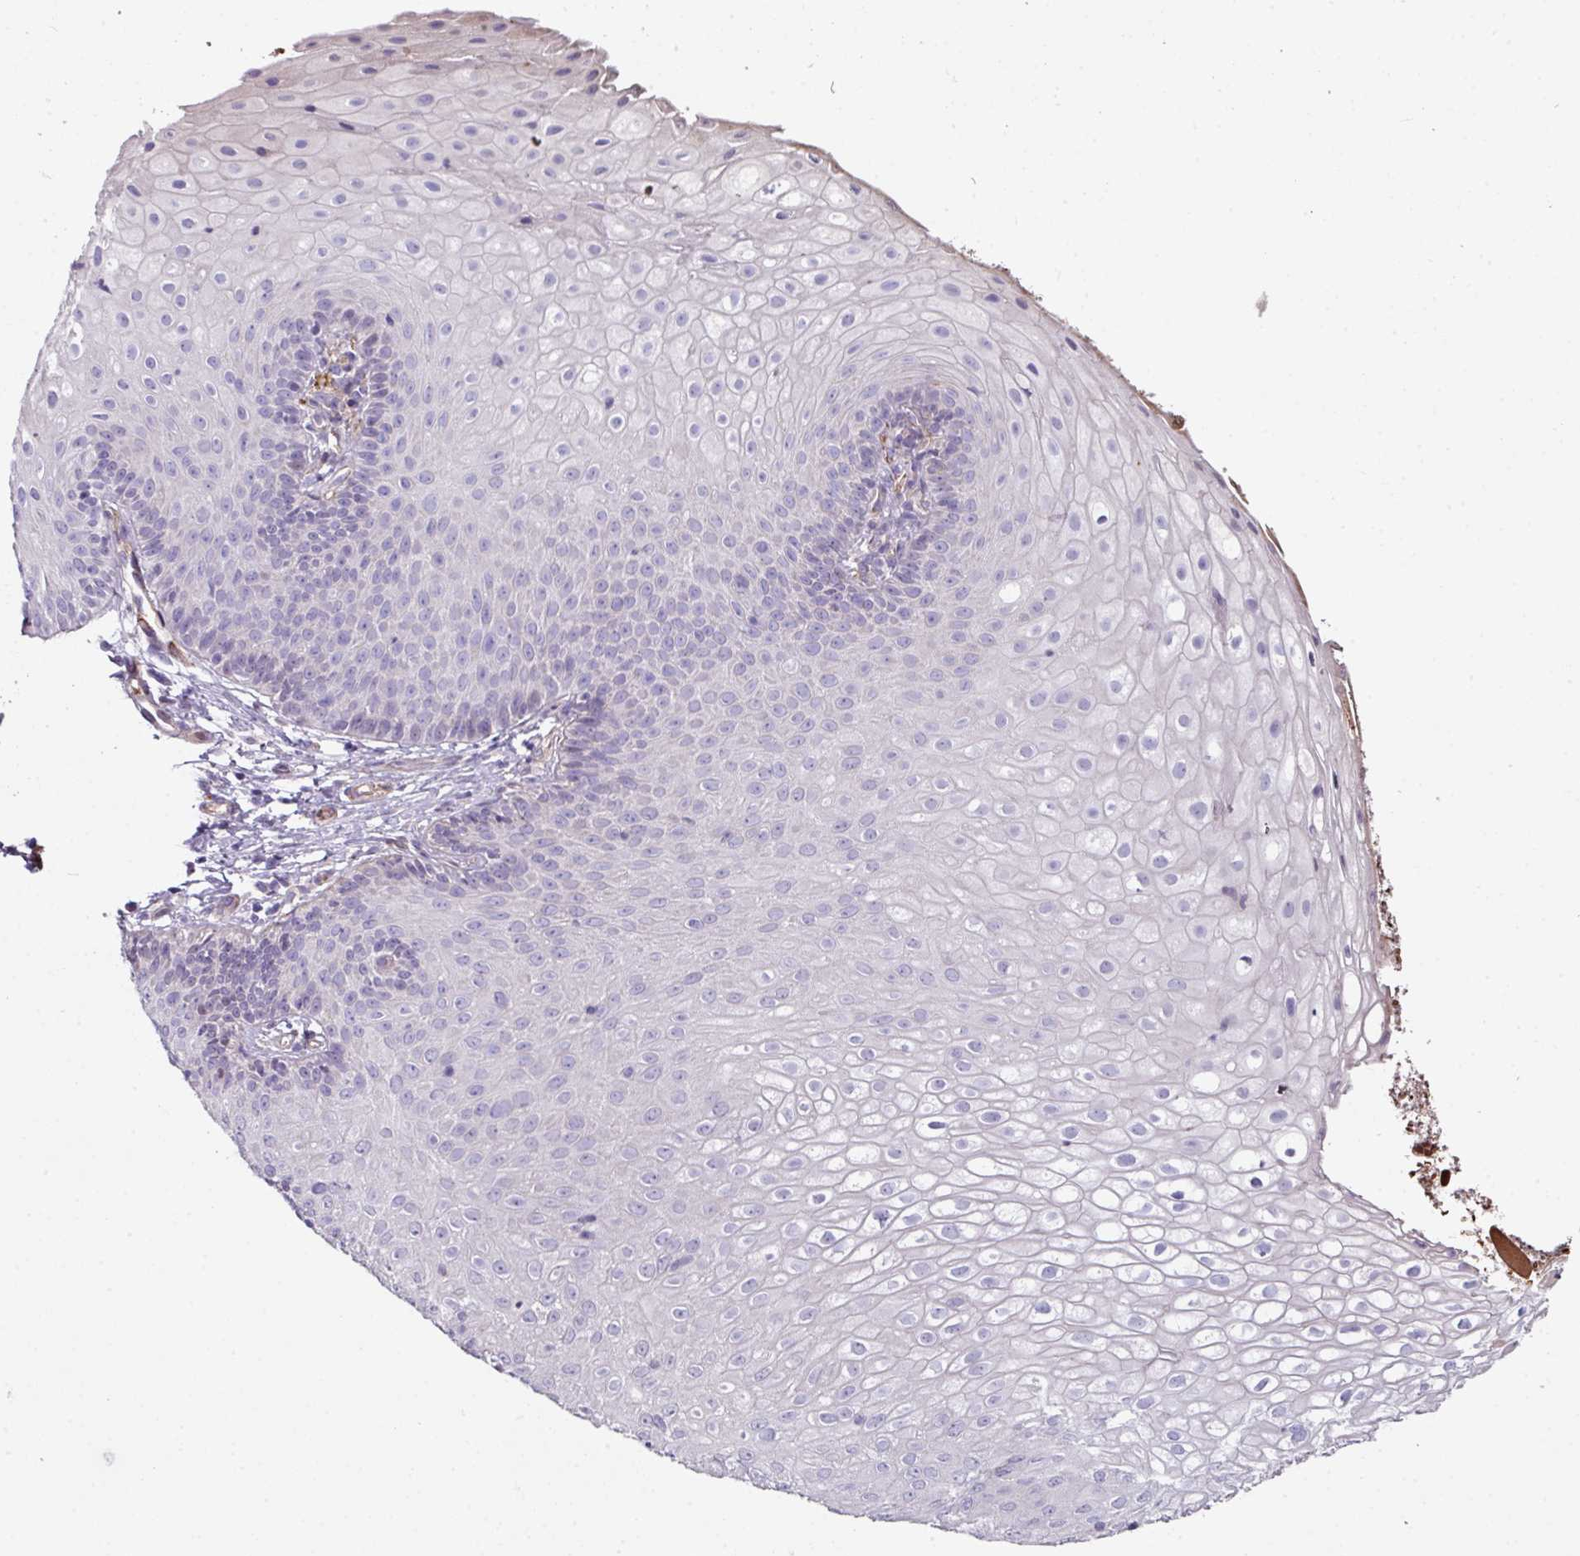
{"staining": {"intensity": "moderate", "quantity": "<25%", "location": "nuclear"}, "tissue": "skin", "cell_type": "Epidermal cells", "image_type": "normal", "snomed": [{"axis": "morphology", "description": "Normal tissue, NOS"}, {"axis": "topography", "description": "Anal"}], "caption": "Epidermal cells show low levels of moderate nuclear expression in approximately <25% of cells in normal skin. (Brightfield microscopy of DAB IHC at high magnification).", "gene": "ANO9", "patient": {"sex": "male", "age": 80}}